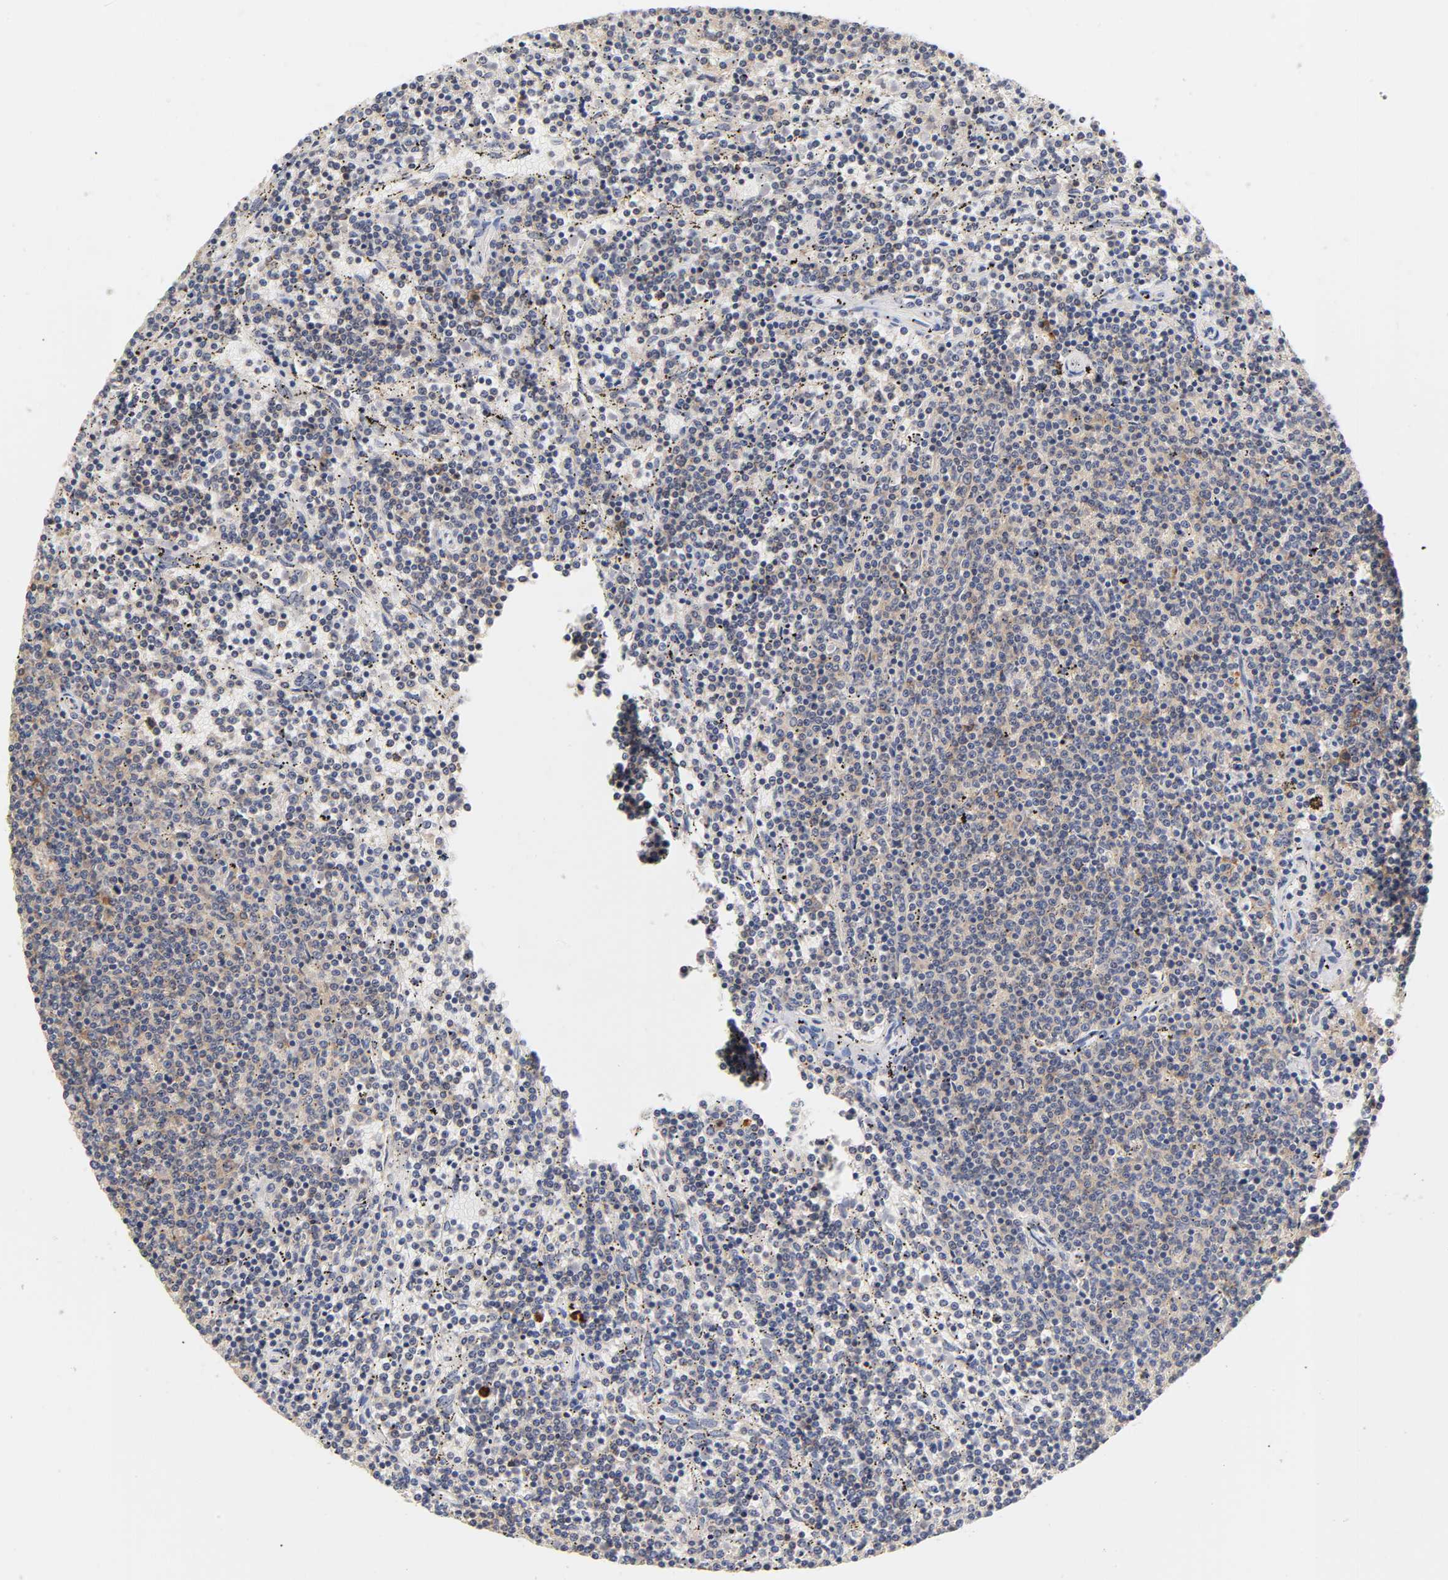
{"staining": {"intensity": "weak", "quantity": "25%-75%", "location": "cytoplasmic/membranous"}, "tissue": "lymphoma", "cell_type": "Tumor cells", "image_type": "cancer", "snomed": [{"axis": "morphology", "description": "Malignant lymphoma, non-Hodgkin's type, Low grade"}, {"axis": "topography", "description": "Spleen"}], "caption": "This histopathology image demonstrates immunohistochemistry staining of human lymphoma, with low weak cytoplasmic/membranous positivity in approximately 25%-75% of tumor cells.", "gene": "RPS29", "patient": {"sex": "female", "age": 50}}